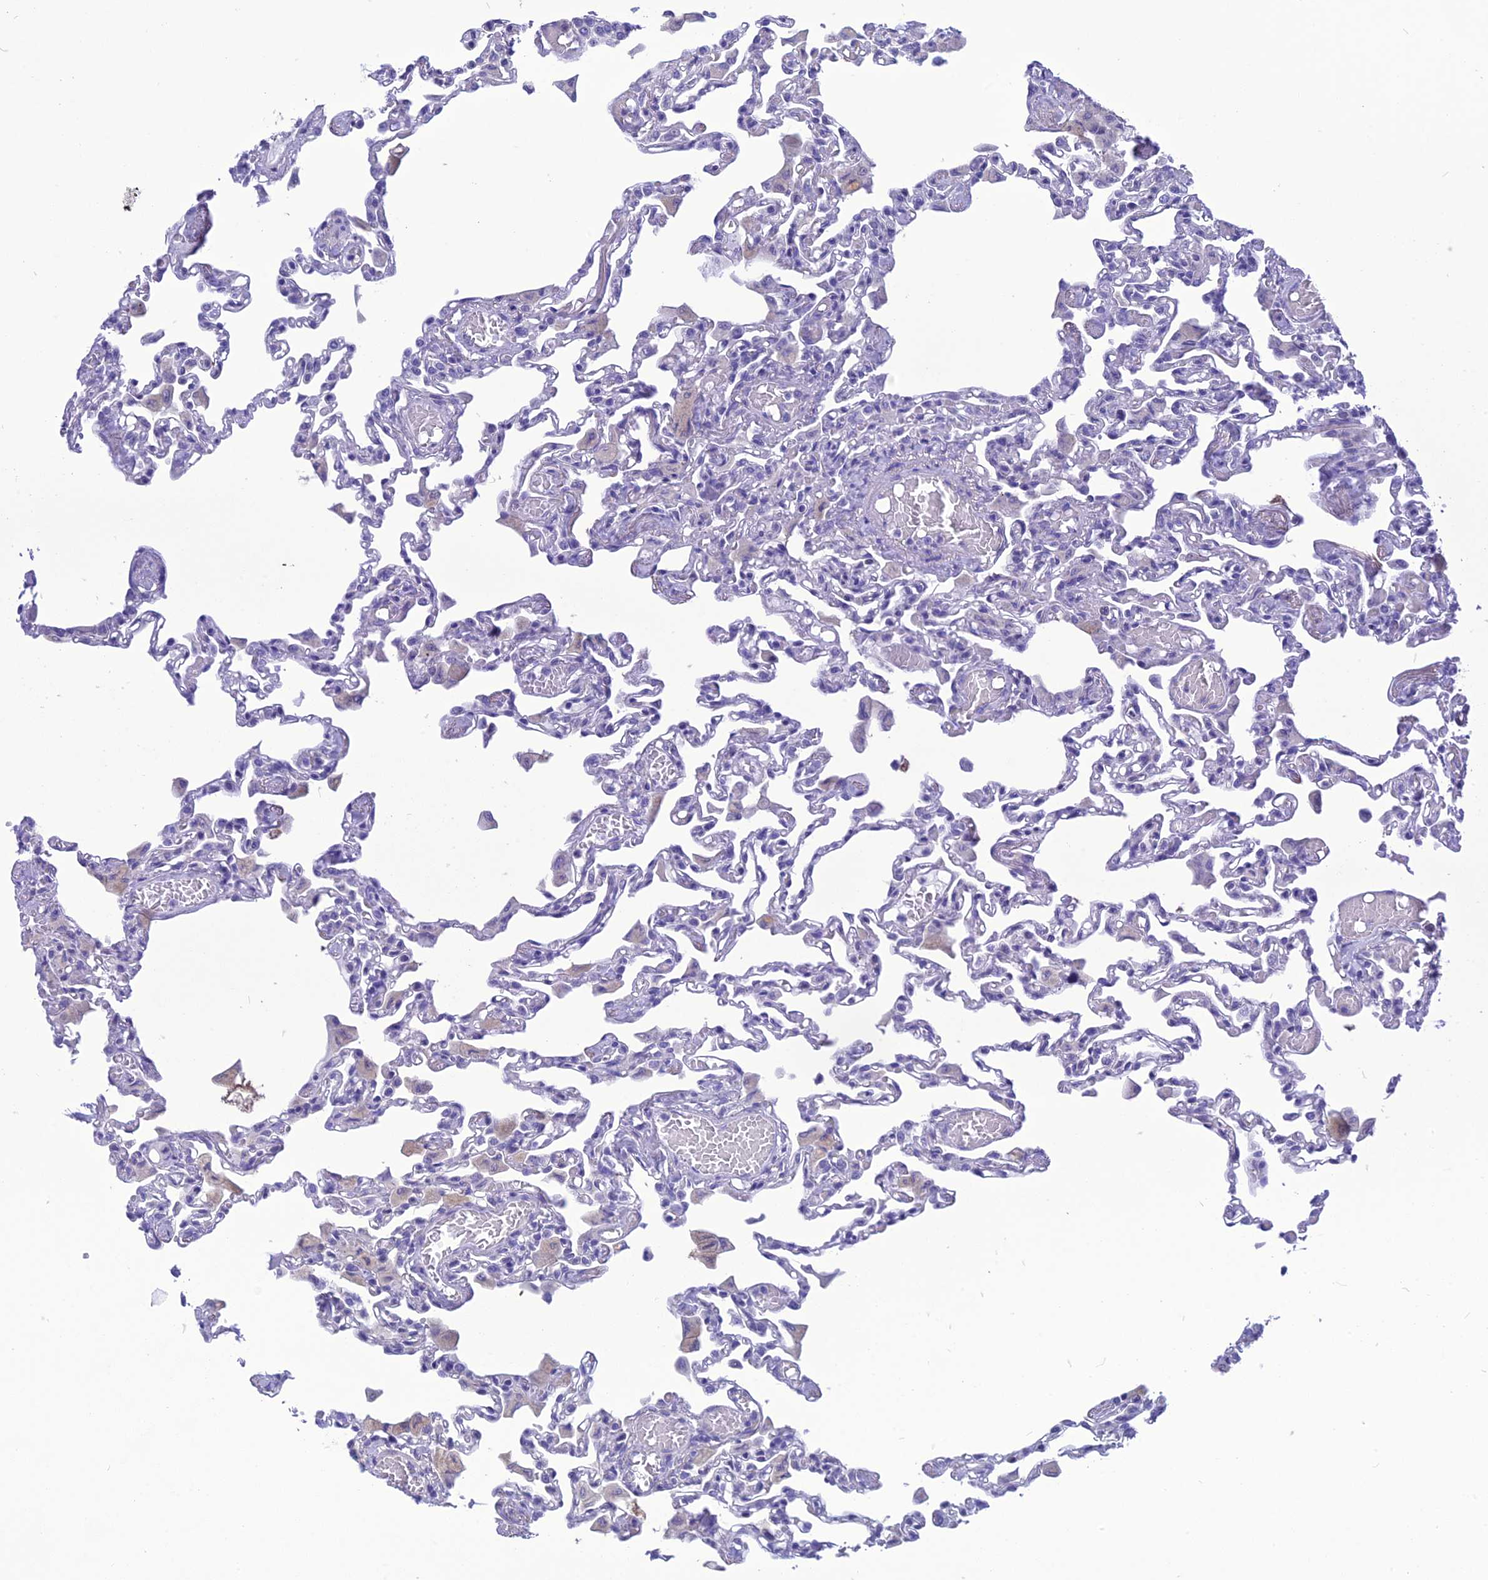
{"staining": {"intensity": "negative", "quantity": "none", "location": "none"}, "tissue": "lung", "cell_type": "Alveolar cells", "image_type": "normal", "snomed": [{"axis": "morphology", "description": "Normal tissue, NOS"}, {"axis": "topography", "description": "Bronchus"}, {"axis": "topography", "description": "Lung"}], "caption": "The histopathology image exhibits no significant staining in alveolar cells of lung. The staining was performed using DAB to visualize the protein expression in brown, while the nuclei were stained in blue with hematoxylin (Magnification: 20x).", "gene": "BBS2", "patient": {"sex": "female", "age": 49}}